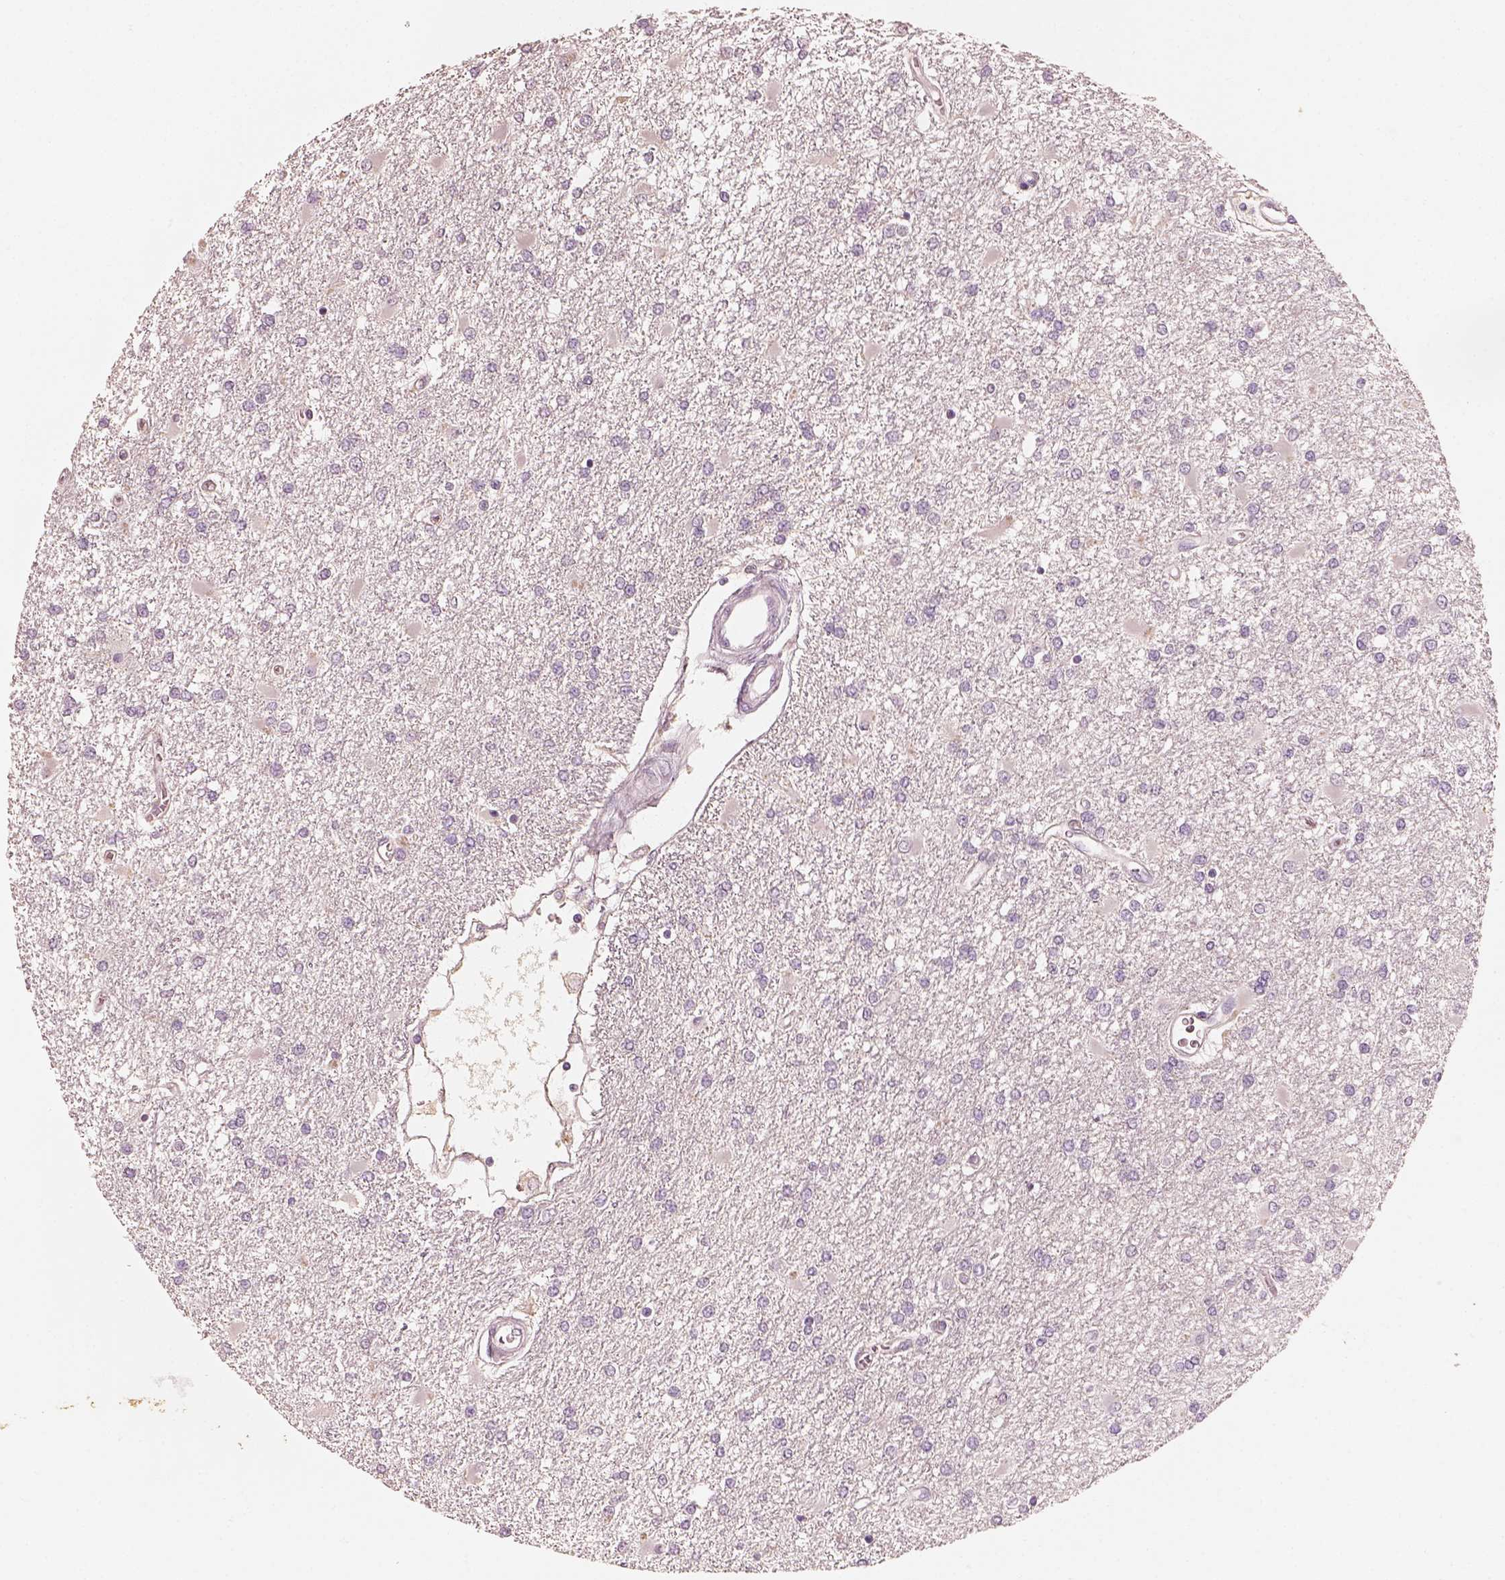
{"staining": {"intensity": "negative", "quantity": "none", "location": "none"}, "tissue": "glioma", "cell_type": "Tumor cells", "image_type": "cancer", "snomed": [{"axis": "morphology", "description": "Glioma, malignant, High grade"}, {"axis": "topography", "description": "Cerebral cortex"}], "caption": "There is no significant expression in tumor cells of malignant high-grade glioma.", "gene": "RS1", "patient": {"sex": "male", "age": 79}}